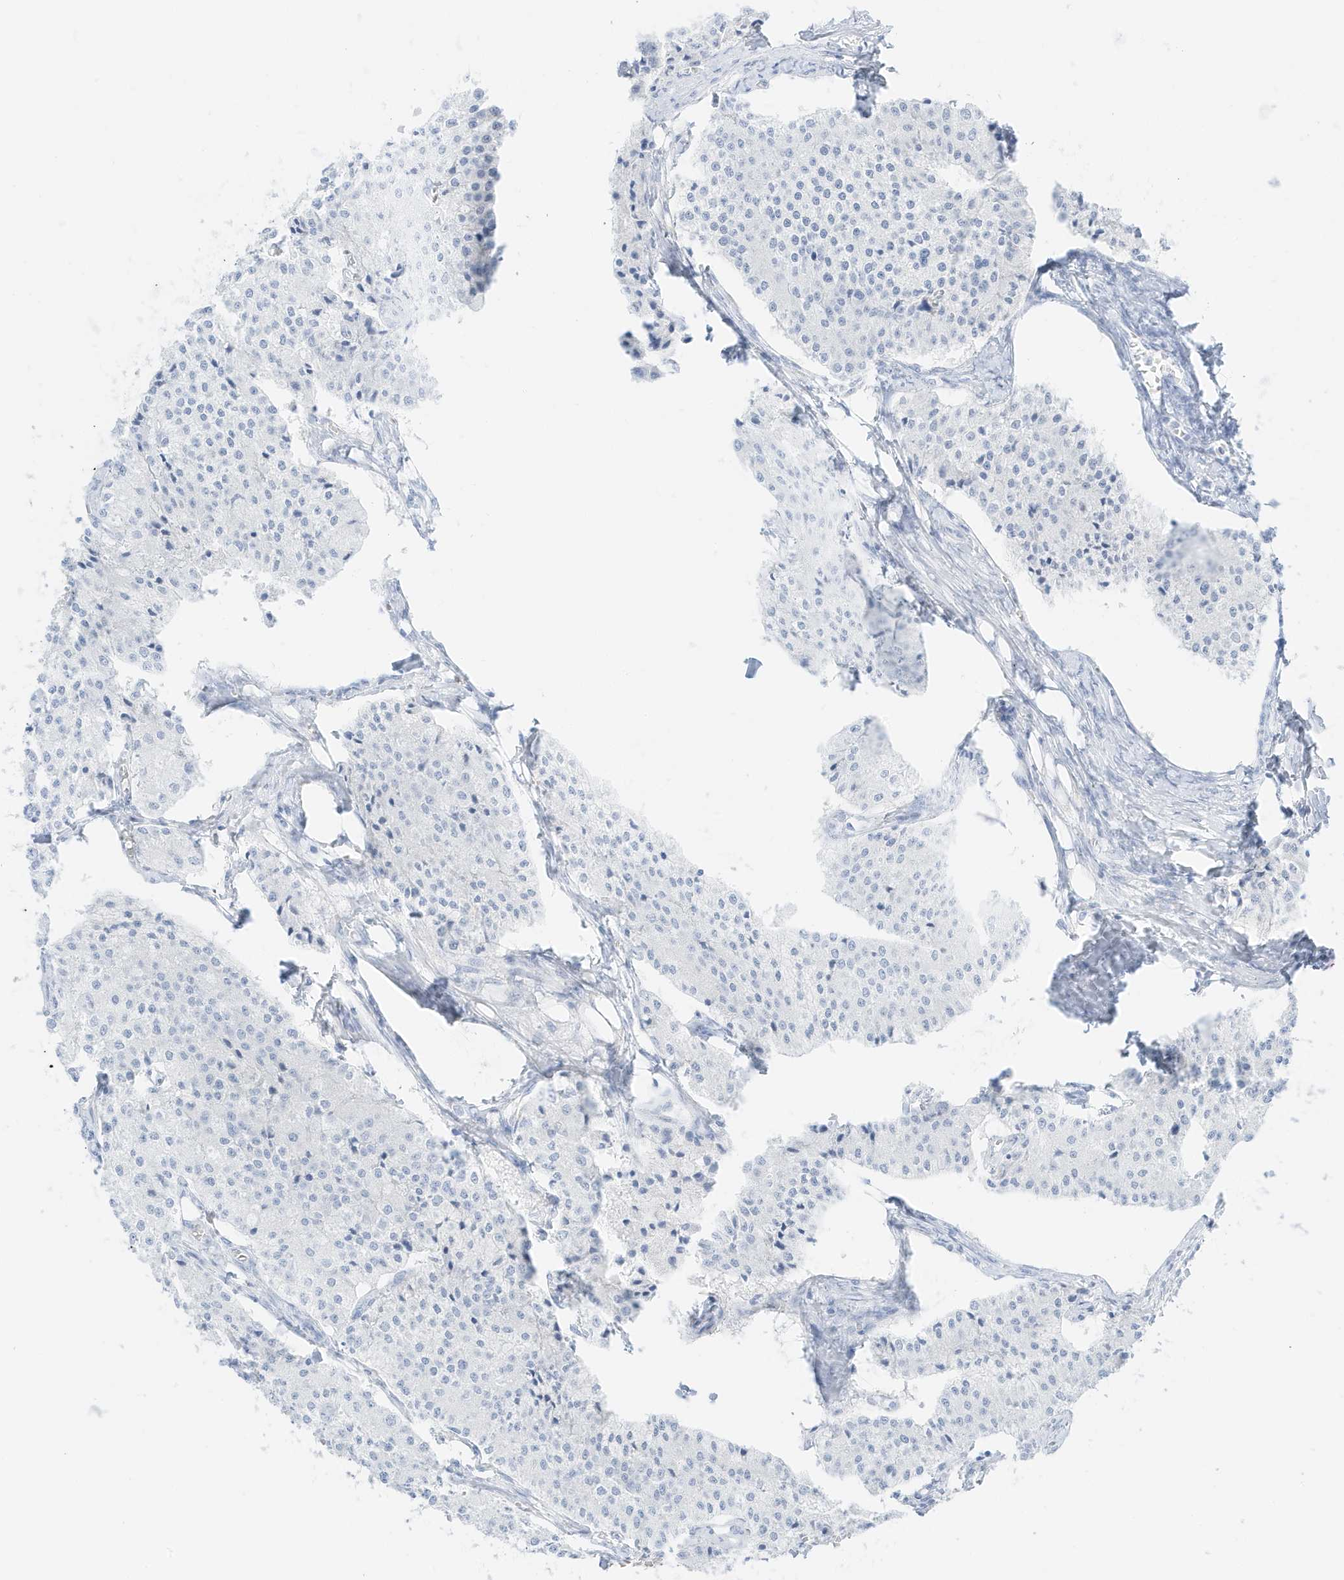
{"staining": {"intensity": "negative", "quantity": "none", "location": "none"}, "tissue": "carcinoid", "cell_type": "Tumor cells", "image_type": "cancer", "snomed": [{"axis": "morphology", "description": "Carcinoid, malignant, NOS"}, {"axis": "topography", "description": "Colon"}], "caption": "Photomicrograph shows no protein staining in tumor cells of malignant carcinoid tissue.", "gene": "SLC22A13", "patient": {"sex": "female", "age": 52}}